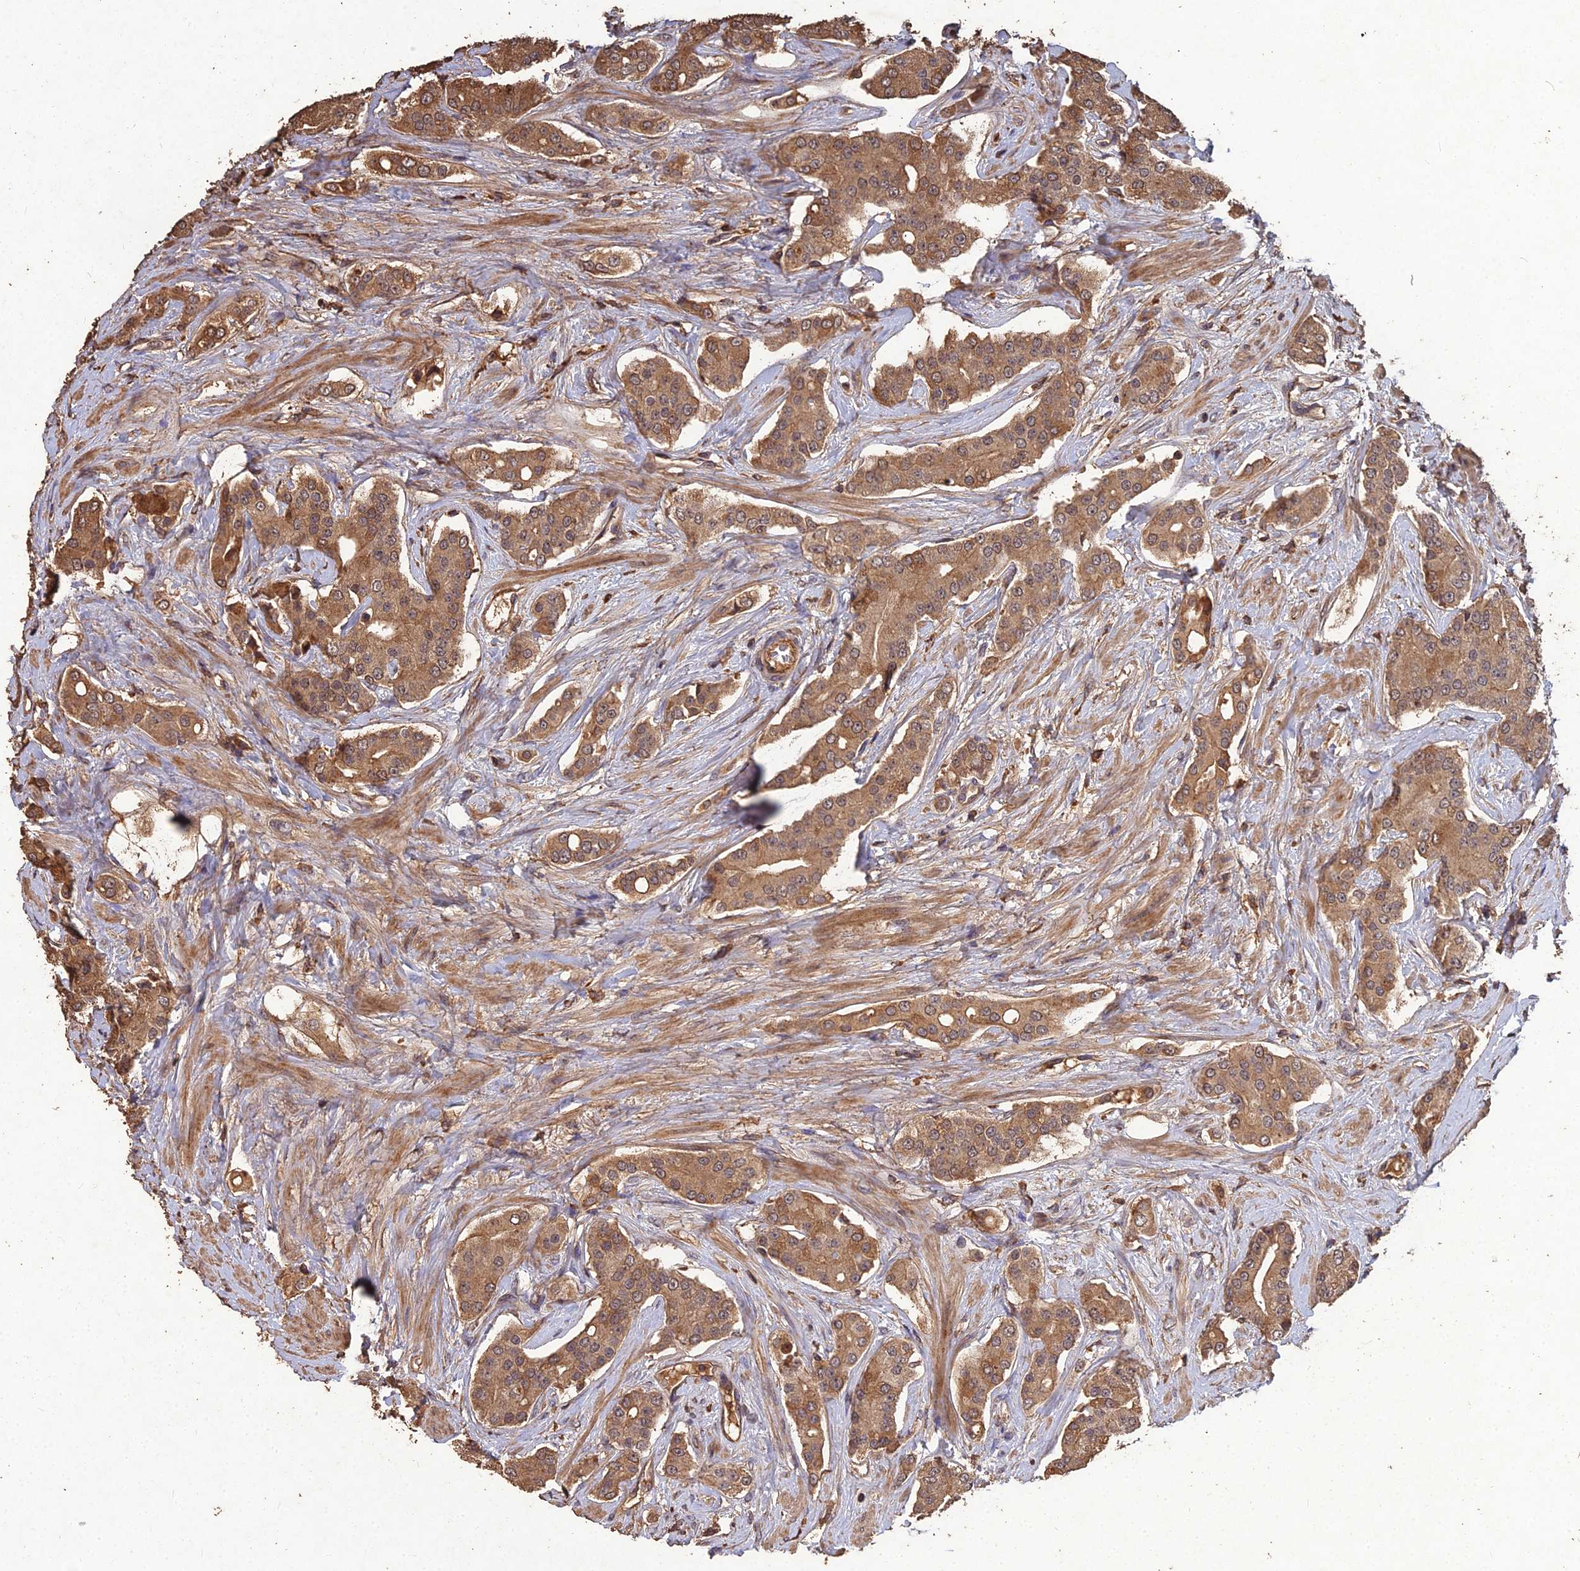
{"staining": {"intensity": "moderate", "quantity": ">75%", "location": "cytoplasmic/membranous"}, "tissue": "prostate cancer", "cell_type": "Tumor cells", "image_type": "cancer", "snomed": [{"axis": "morphology", "description": "Adenocarcinoma, High grade"}, {"axis": "topography", "description": "Prostate"}], "caption": "DAB (3,3'-diaminobenzidine) immunohistochemical staining of prostate cancer (adenocarcinoma (high-grade)) exhibits moderate cytoplasmic/membranous protein staining in approximately >75% of tumor cells.", "gene": "SYMPK", "patient": {"sex": "male", "age": 71}}